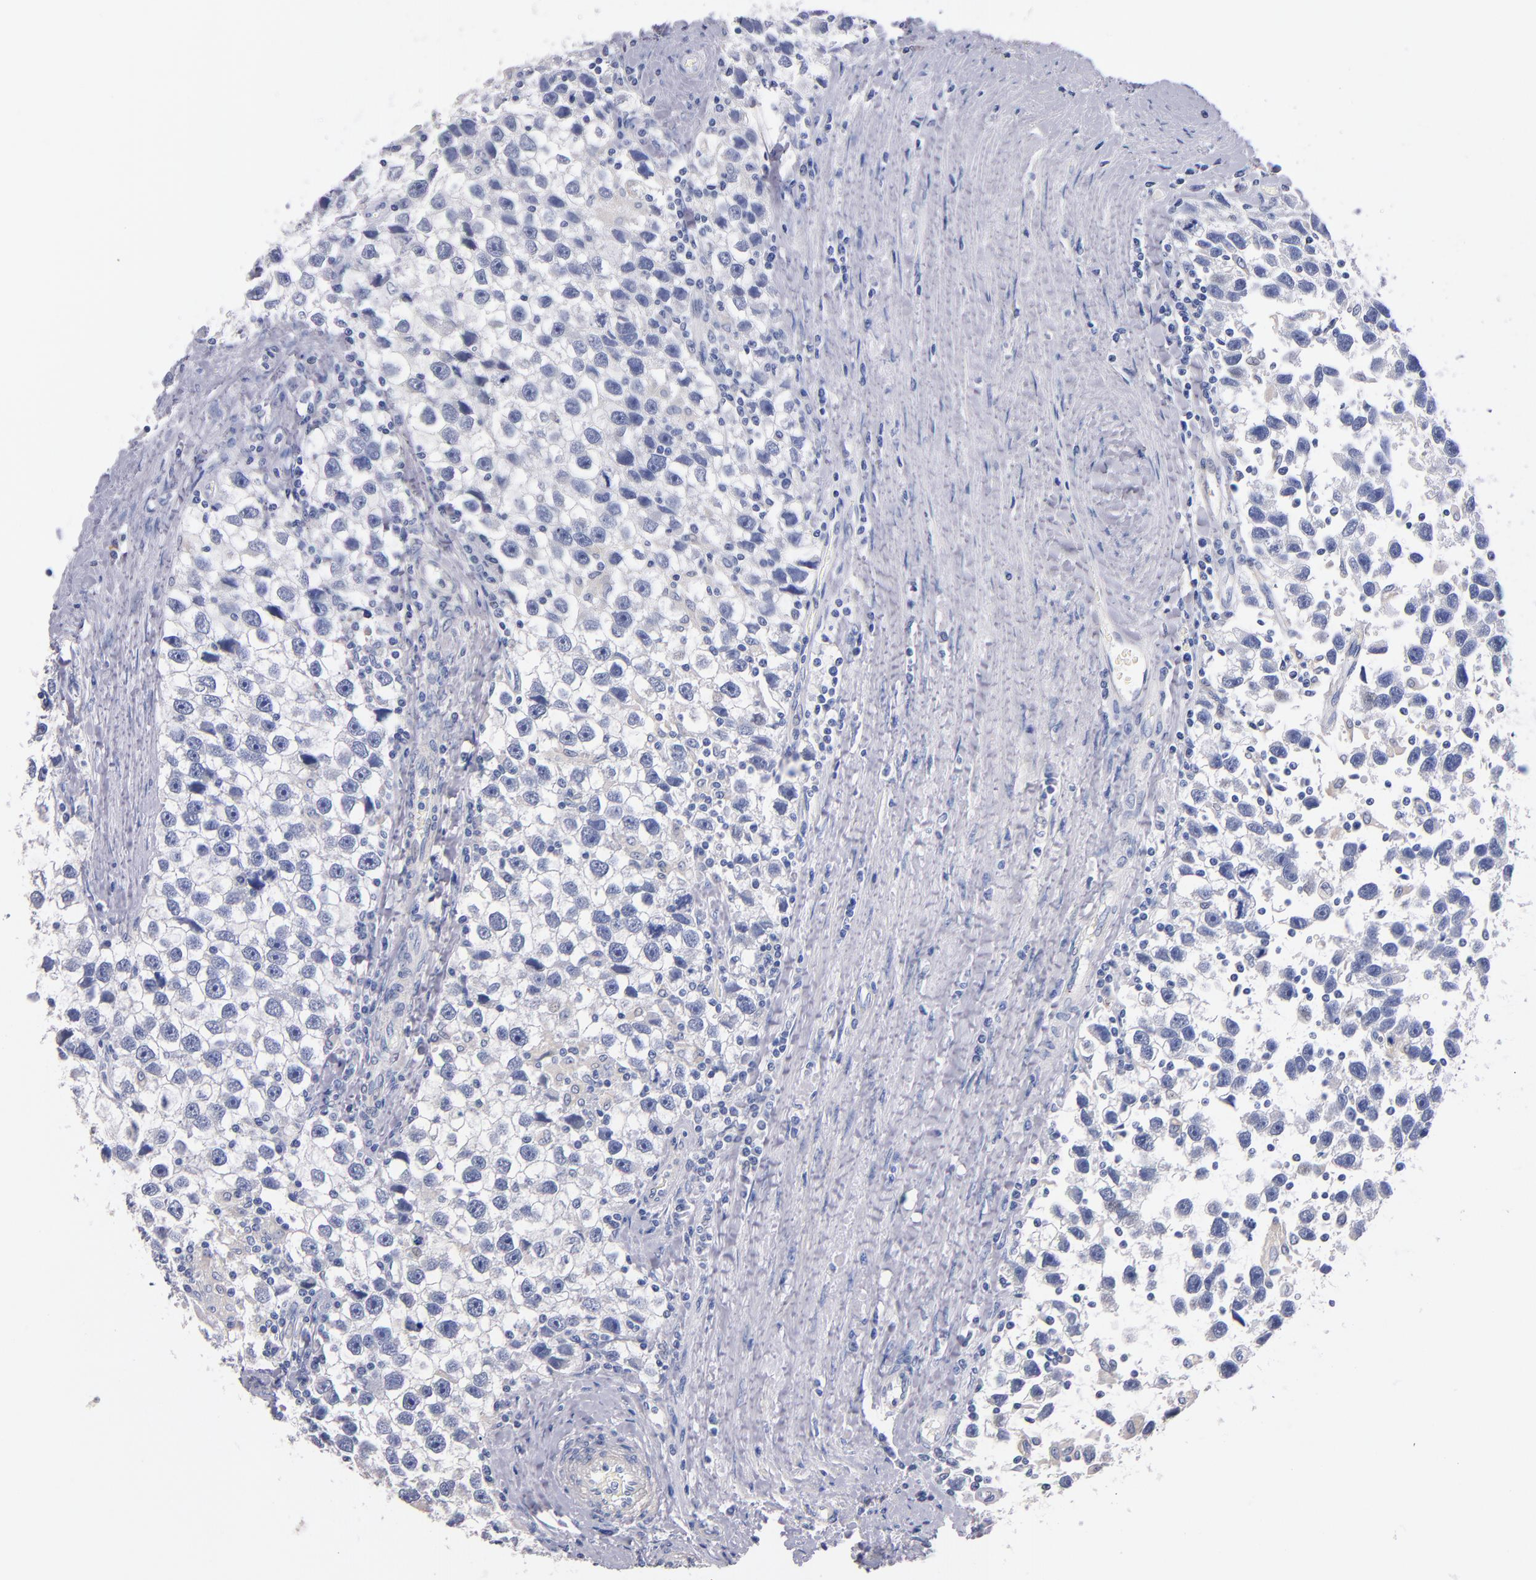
{"staining": {"intensity": "negative", "quantity": "none", "location": "none"}, "tissue": "testis cancer", "cell_type": "Tumor cells", "image_type": "cancer", "snomed": [{"axis": "morphology", "description": "Seminoma, NOS"}, {"axis": "topography", "description": "Testis"}], "caption": "Tumor cells show no significant protein staining in testis cancer (seminoma).", "gene": "CNTNAP2", "patient": {"sex": "male", "age": 43}}